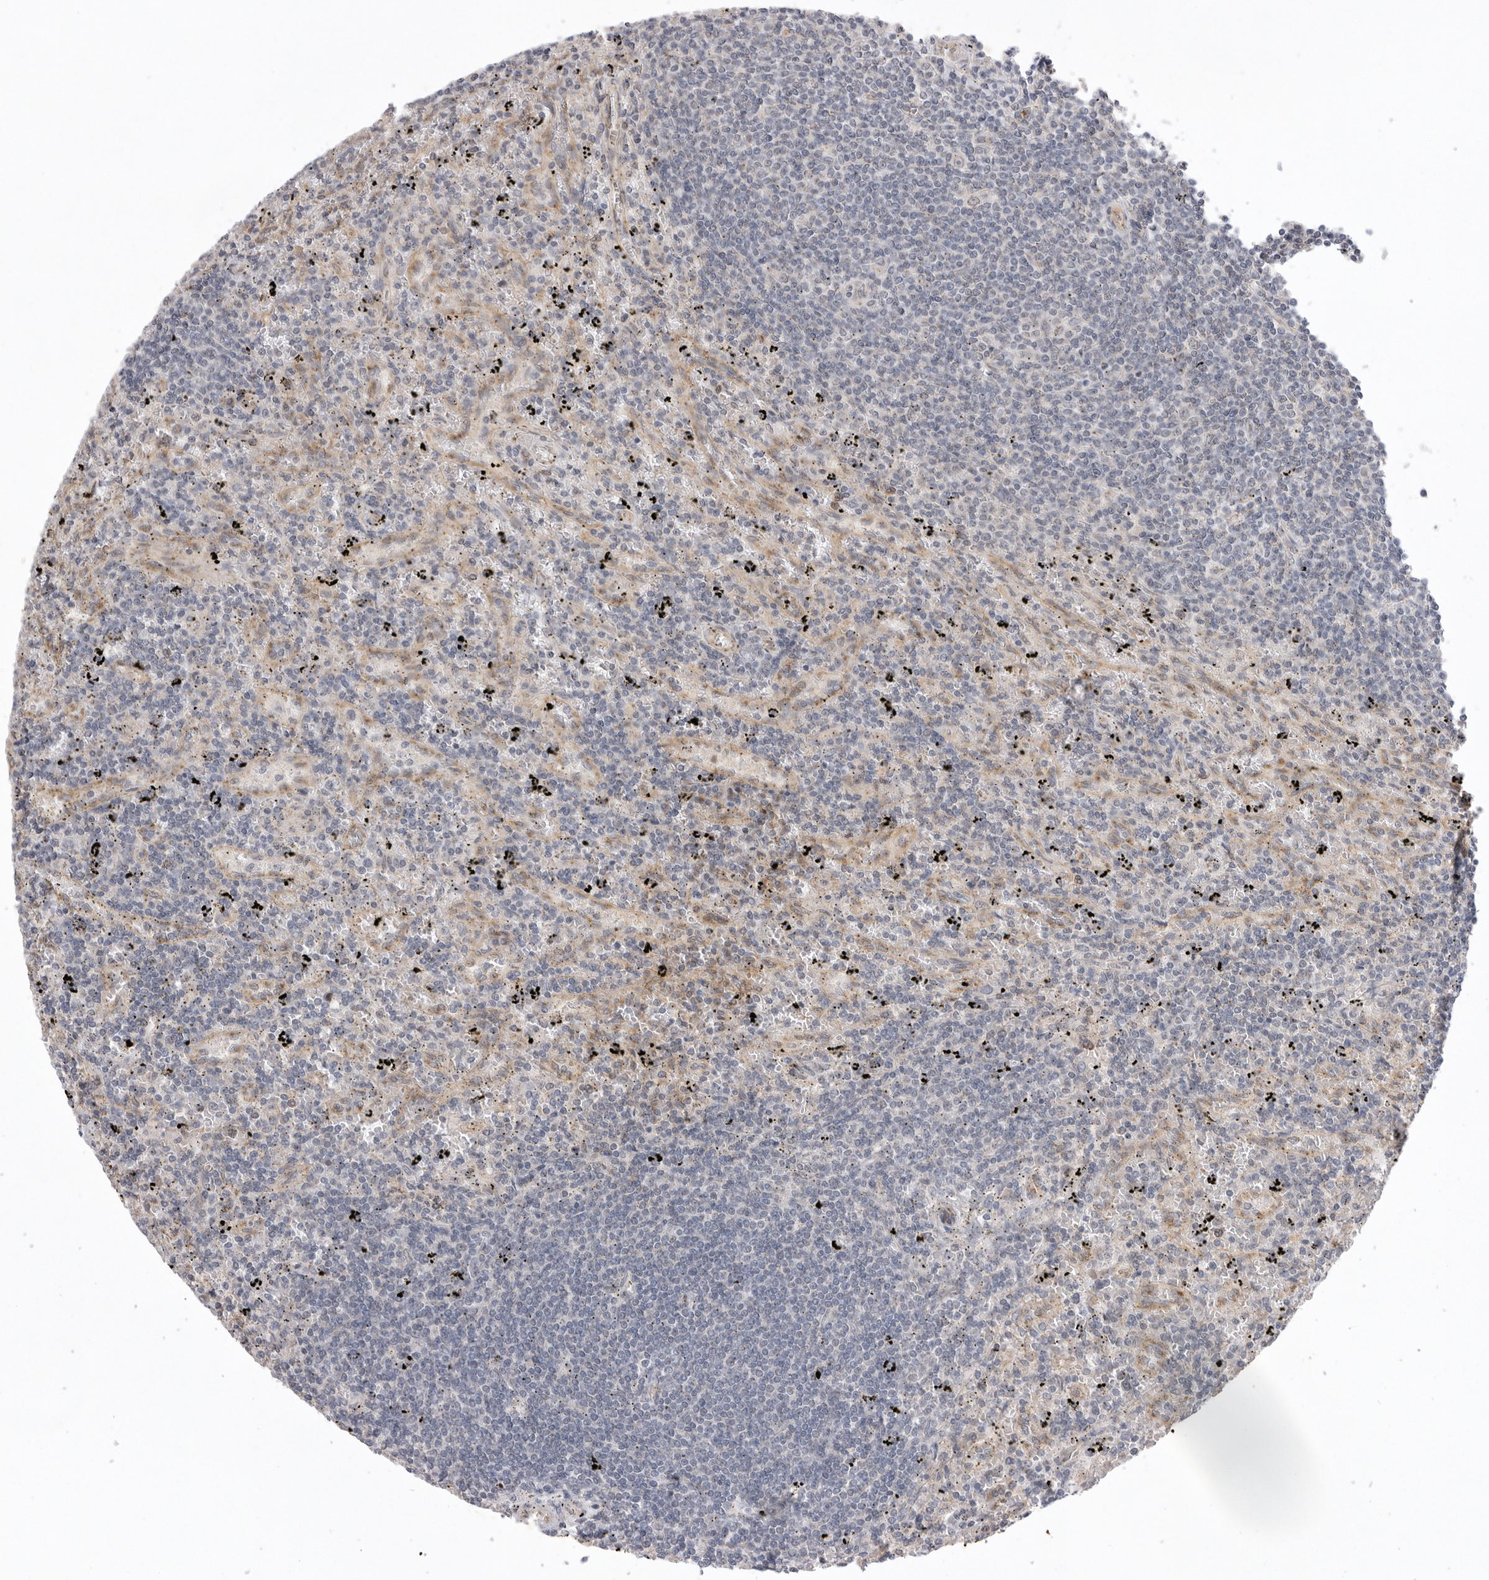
{"staining": {"intensity": "negative", "quantity": "none", "location": "none"}, "tissue": "lymphoma", "cell_type": "Tumor cells", "image_type": "cancer", "snomed": [{"axis": "morphology", "description": "Malignant lymphoma, non-Hodgkin's type, Low grade"}, {"axis": "topography", "description": "Spleen"}], "caption": "A micrograph of malignant lymphoma, non-Hodgkin's type (low-grade) stained for a protein exhibits no brown staining in tumor cells.", "gene": "TLR3", "patient": {"sex": "male", "age": 76}}